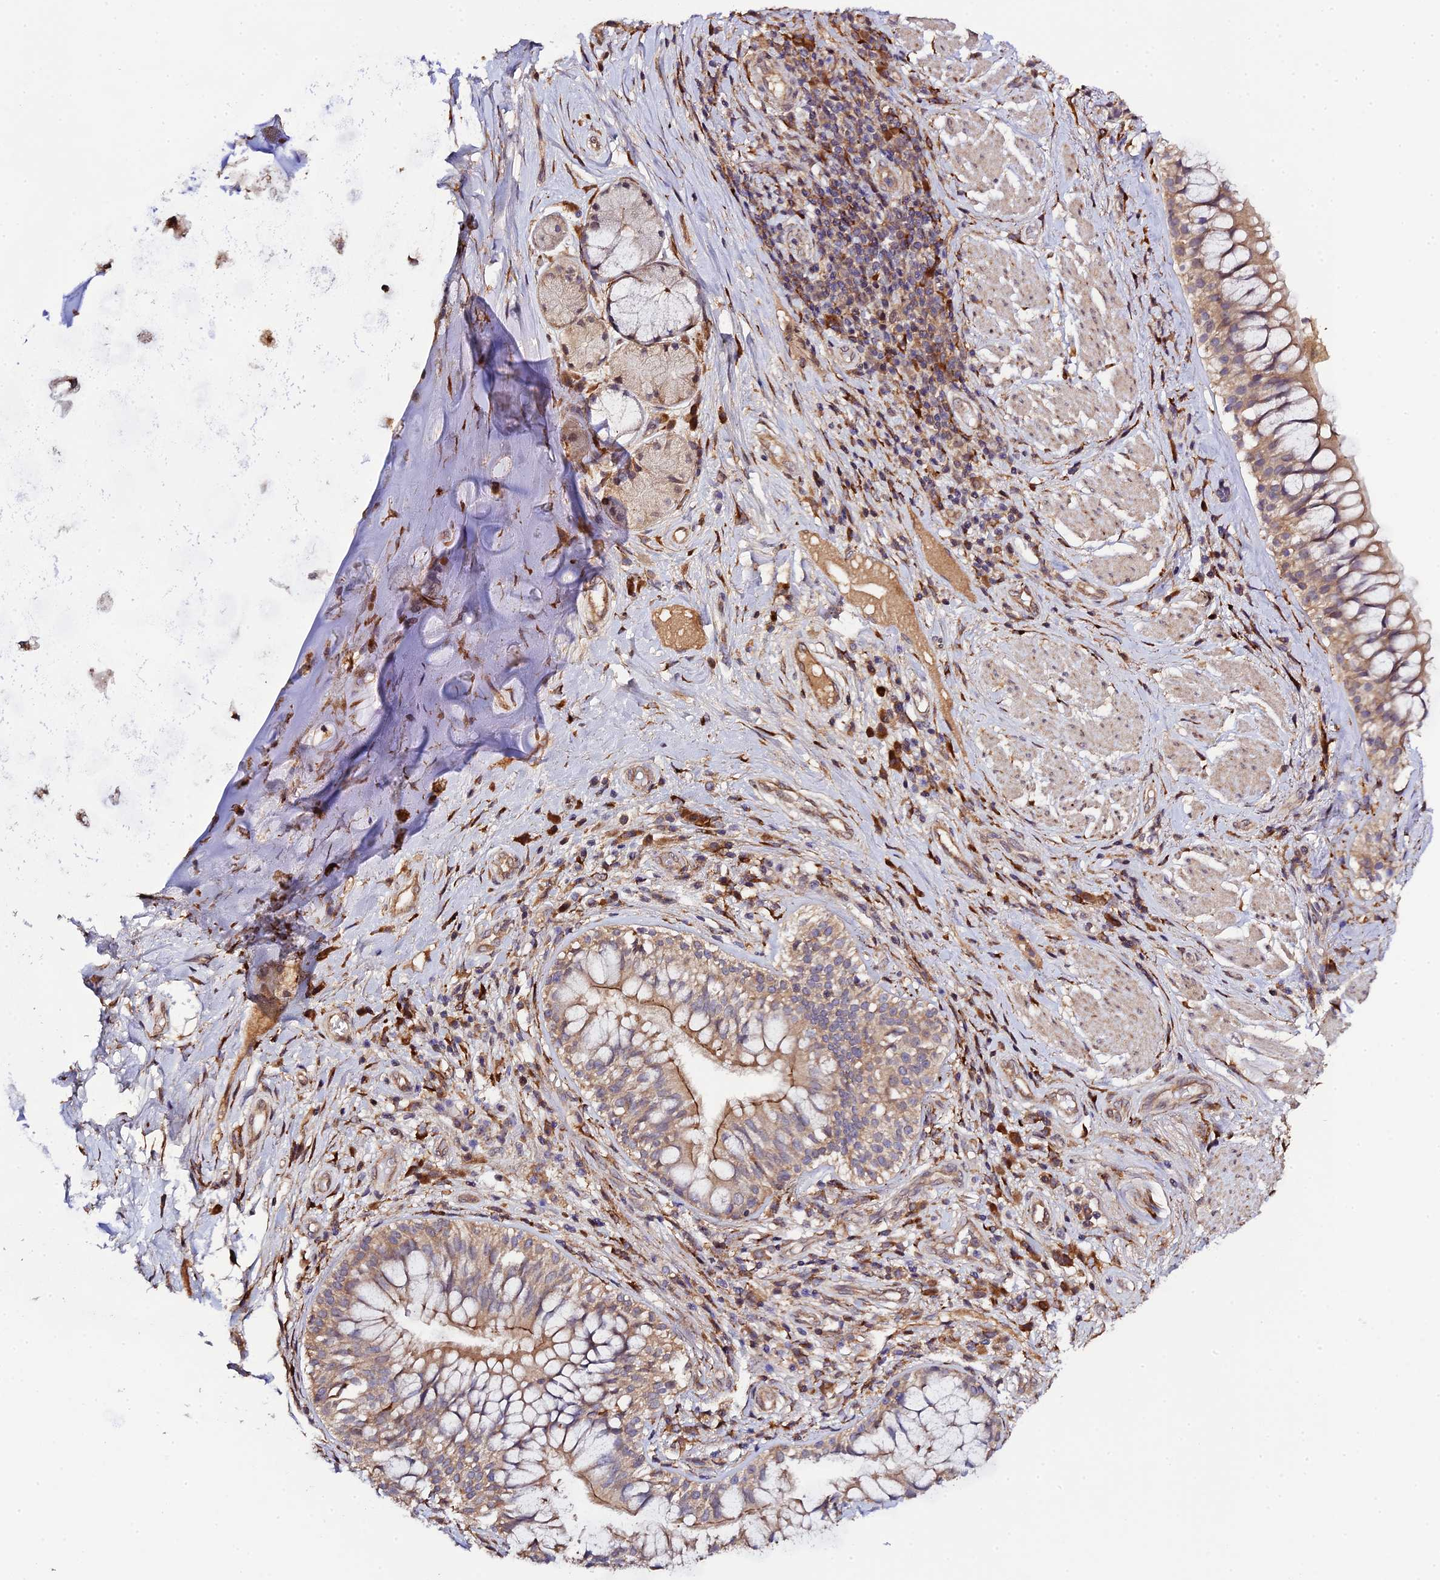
{"staining": {"intensity": "negative", "quantity": "none", "location": "none"}, "tissue": "adipose tissue", "cell_type": "Adipocytes", "image_type": "normal", "snomed": [{"axis": "morphology", "description": "Normal tissue, NOS"}, {"axis": "morphology", "description": "Squamous cell carcinoma, NOS"}, {"axis": "topography", "description": "Bronchus"}, {"axis": "topography", "description": "Lung"}], "caption": "Photomicrograph shows no protein positivity in adipocytes of unremarkable adipose tissue.", "gene": "P3H3", "patient": {"sex": "male", "age": 64}}